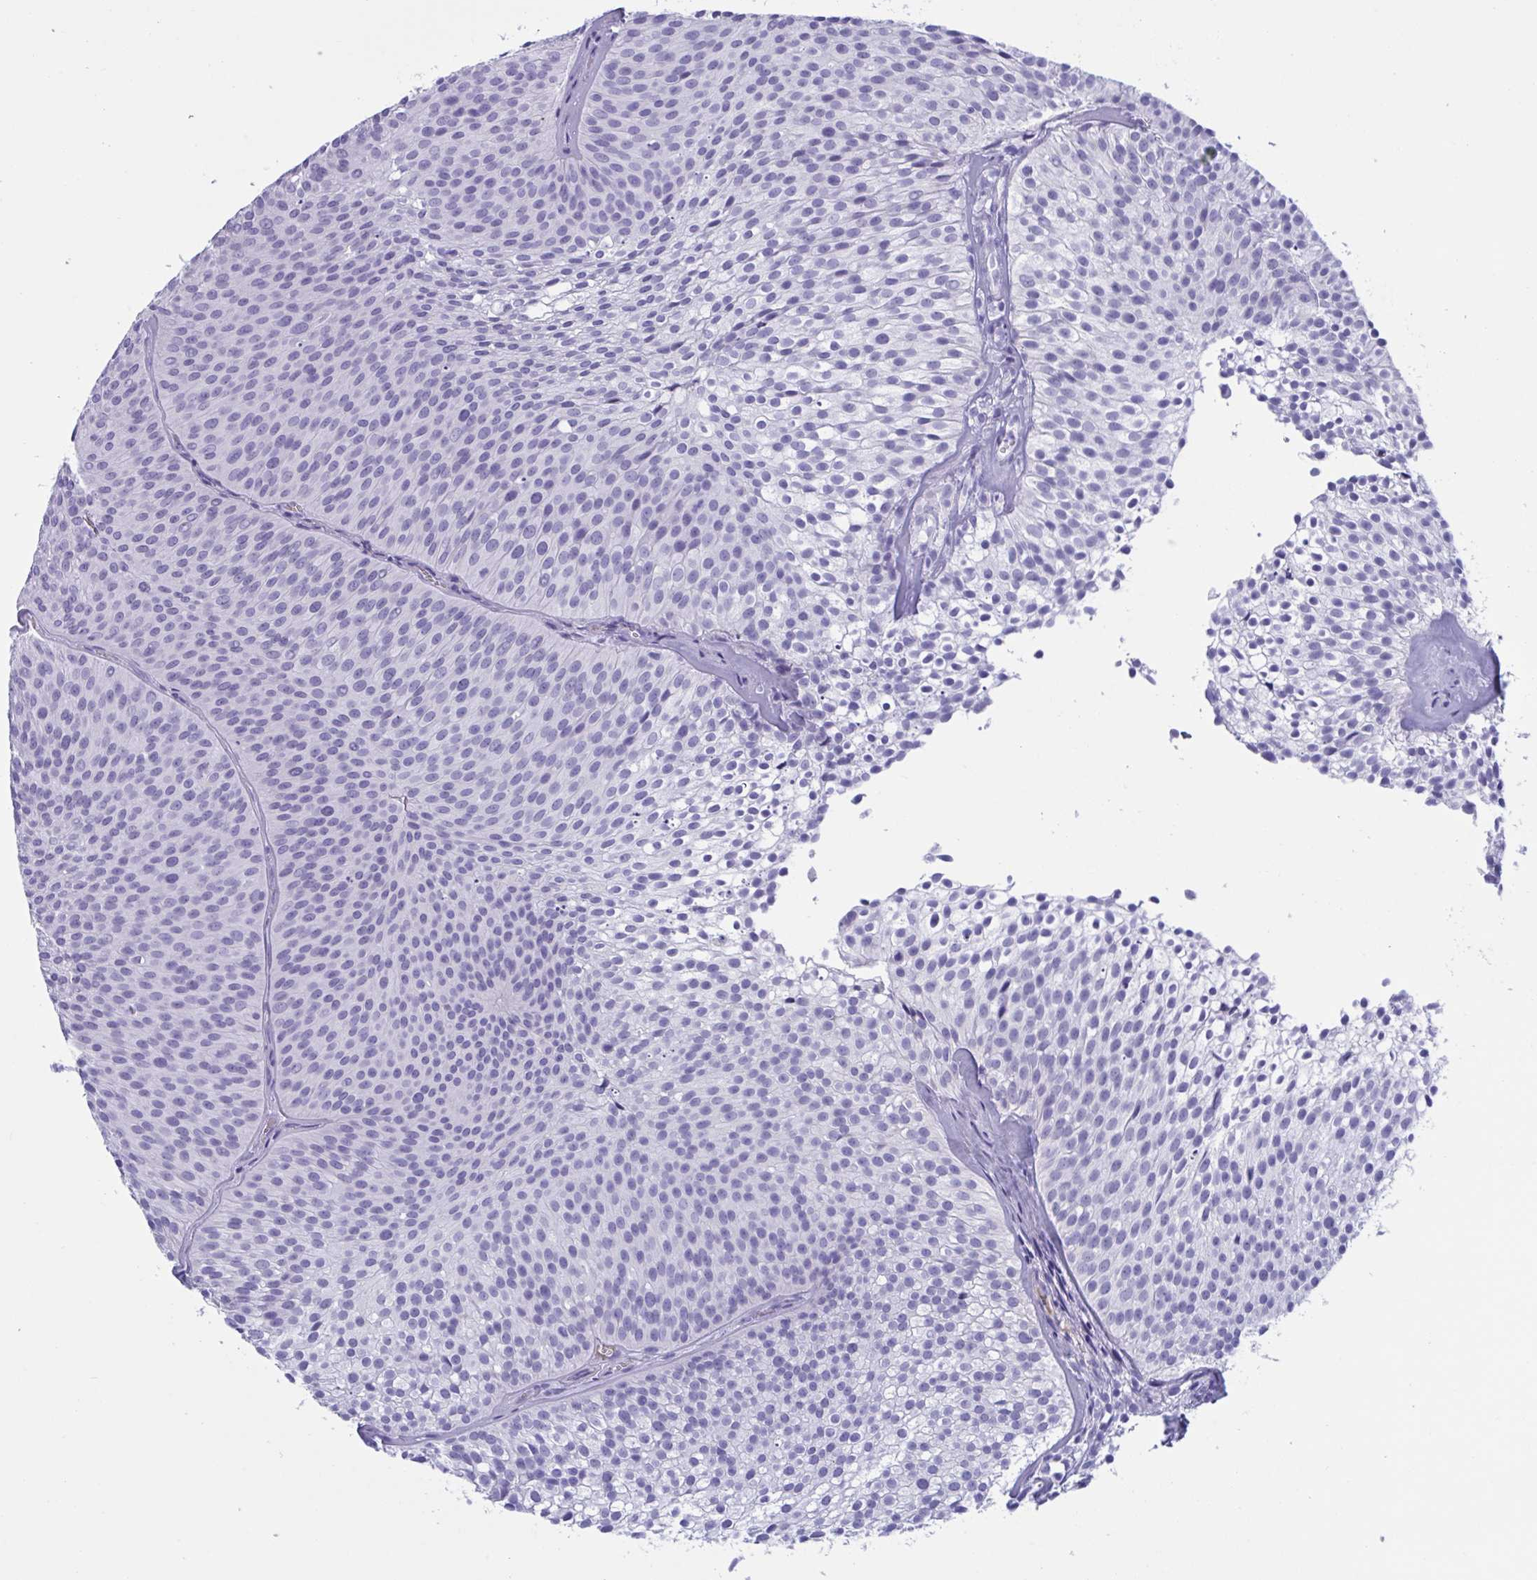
{"staining": {"intensity": "negative", "quantity": "none", "location": "none"}, "tissue": "urothelial cancer", "cell_type": "Tumor cells", "image_type": "cancer", "snomed": [{"axis": "morphology", "description": "Urothelial carcinoma, Low grade"}, {"axis": "topography", "description": "Urinary bladder"}], "caption": "There is no significant expression in tumor cells of low-grade urothelial carcinoma.", "gene": "OXLD1", "patient": {"sex": "male", "age": 91}}